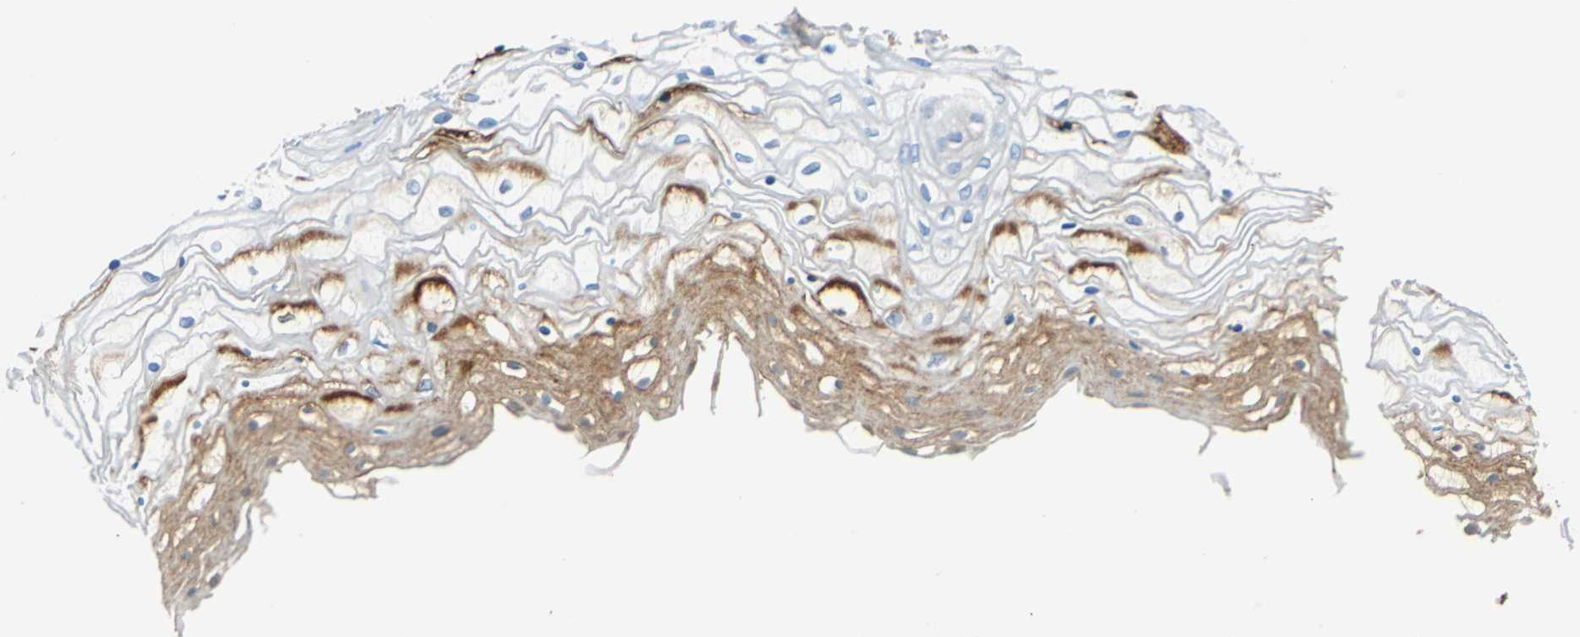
{"staining": {"intensity": "weak", "quantity": "25%-75%", "location": "cytoplasmic/membranous"}, "tissue": "vagina", "cell_type": "Squamous epithelial cells", "image_type": "normal", "snomed": [{"axis": "morphology", "description": "Normal tissue, NOS"}, {"axis": "topography", "description": "Vagina"}], "caption": "A brown stain highlights weak cytoplasmic/membranous expression of a protein in squamous epithelial cells of normal human vagina.", "gene": "ALB", "patient": {"sex": "female", "age": 34}}